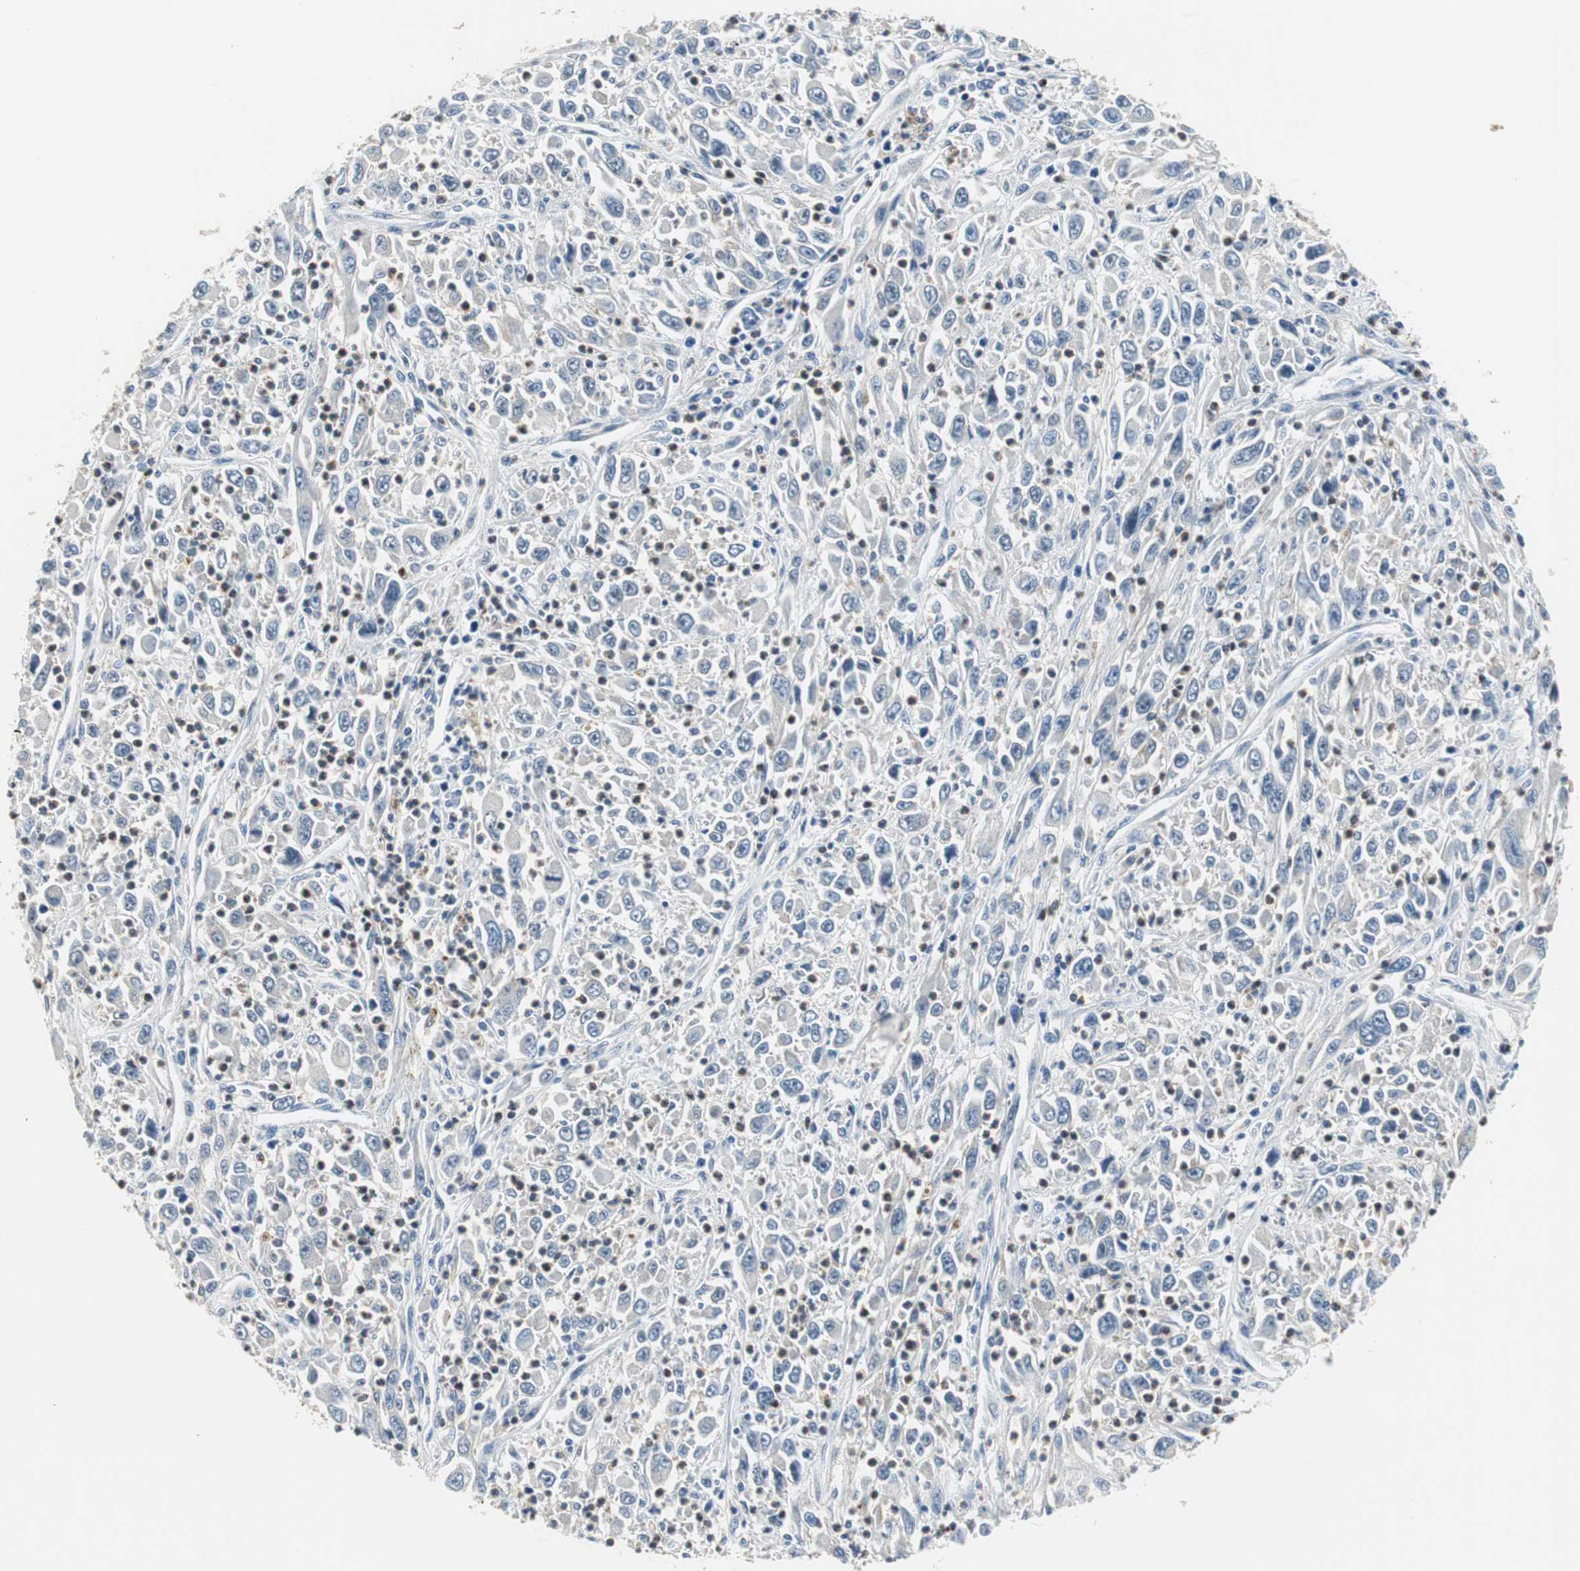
{"staining": {"intensity": "negative", "quantity": "none", "location": "none"}, "tissue": "melanoma", "cell_type": "Tumor cells", "image_type": "cancer", "snomed": [{"axis": "morphology", "description": "Malignant melanoma, Metastatic site"}, {"axis": "topography", "description": "Skin"}], "caption": "High magnification brightfield microscopy of malignant melanoma (metastatic site) stained with DAB (brown) and counterstained with hematoxylin (blue): tumor cells show no significant expression. (DAB immunohistochemistry (IHC) with hematoxylin counter stain).", "gene": "FHL2", "patient": {"sex": "female", "age": 56}}